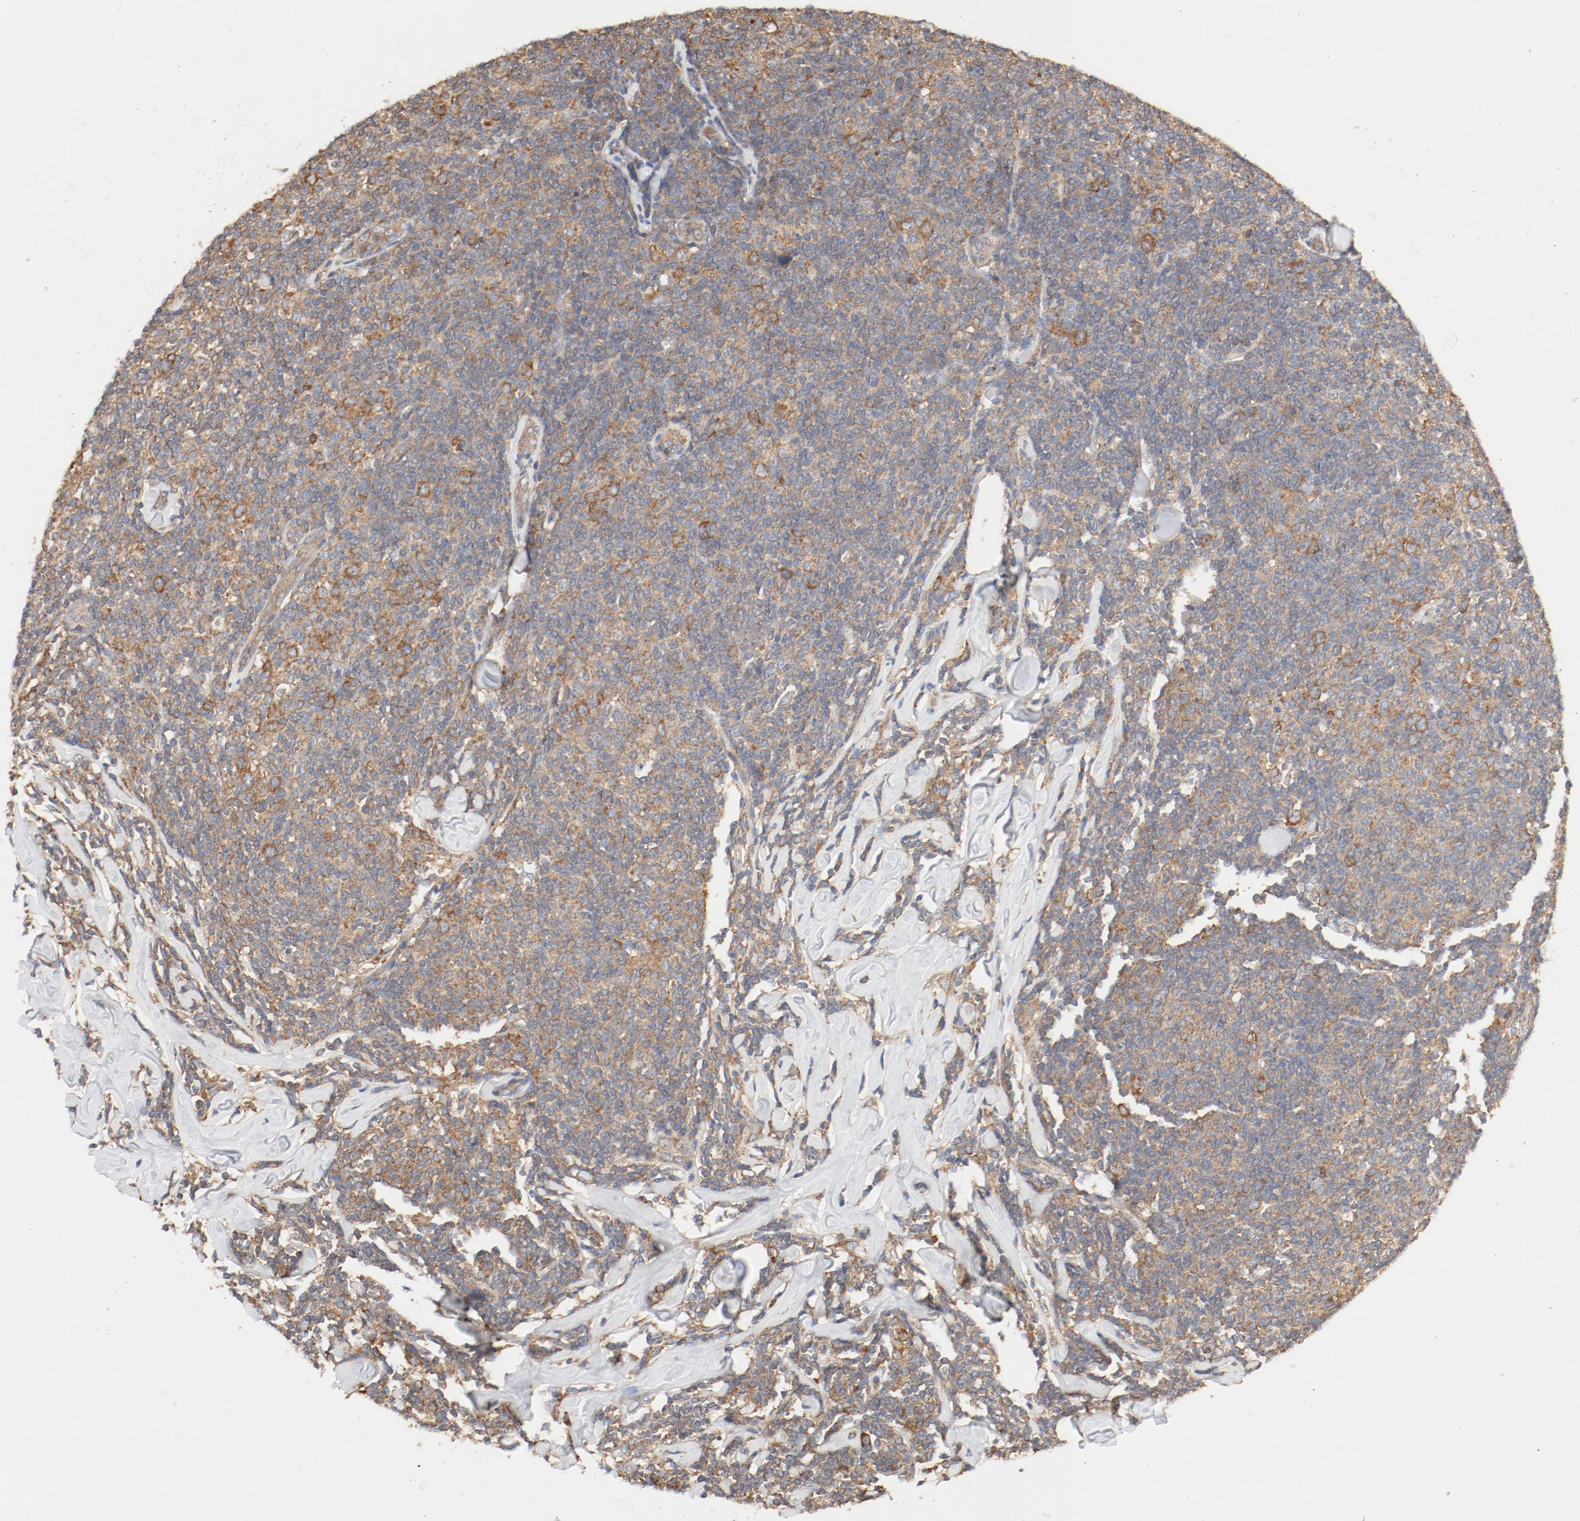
{"staining": {"intensity": "weak", "quantity": ">75%", "location": "cytoplasmic/membranous"}, "tissue": "lymphoma", "cell_type": "Tumor cells", "image_type": "cancer", "snomed": [{"axis": "morphology", "description": "Malignant lymphoma, non-Hodgkin's type, Low grade"}, {"axis": "topography", "description": "Lymph node"}], "caption": "Protein analysis of malignant lymphoma, non-Hodgkin's type (low-grade) tissue demonstrates weak cytoplasmic/membranous expression in about >75% of tumor cells.", "gene": "RPS6", "patient": {"sex": "female", "age": 56}}